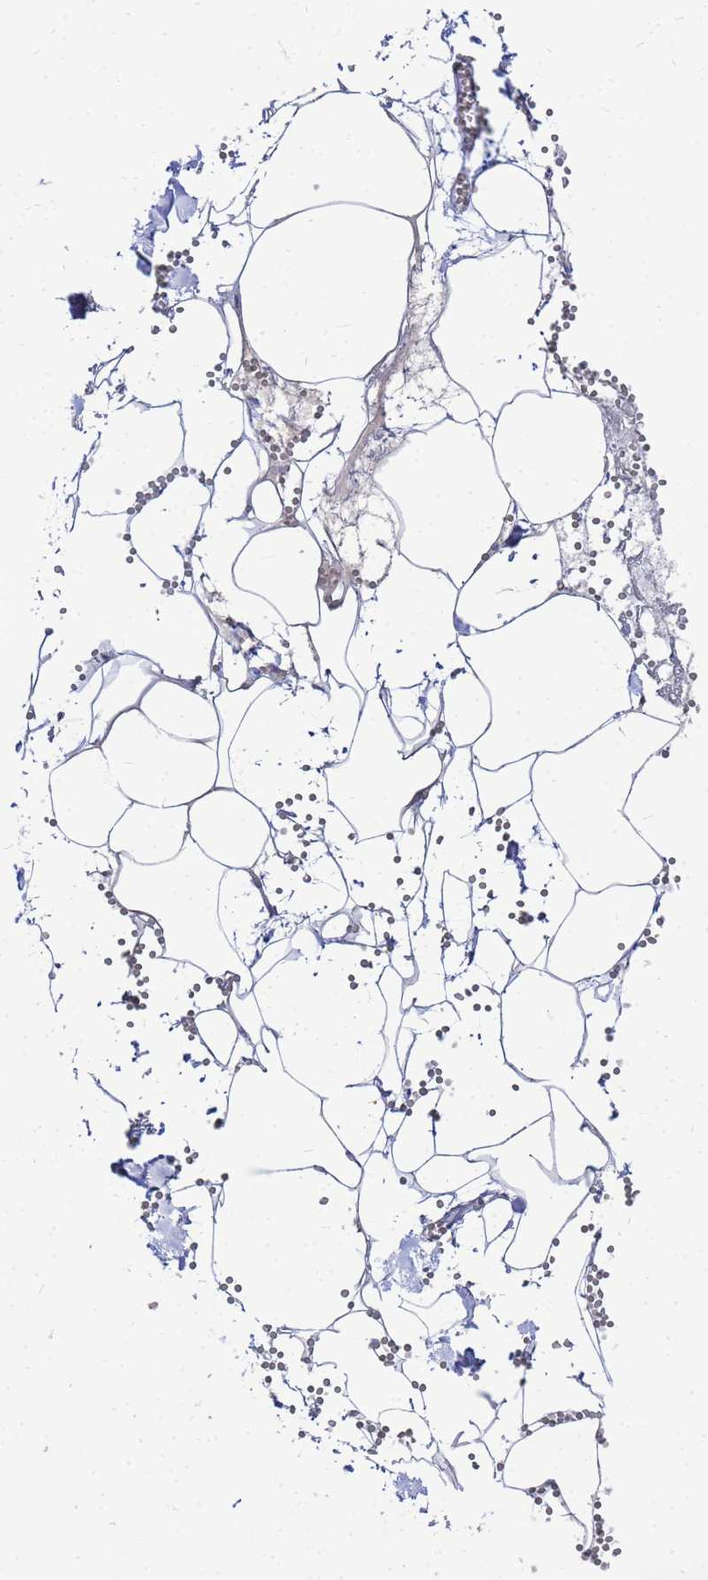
{"staining": {"intensity": "negative", "quantity": "none", "location": "none"}, "tissue": "adipose tissue", "cell_type": "Adipocytes", "image_type": "normal", "snomed": [{"axis": "morphology", "description": "Normal tissue, NOS"}, {"axis": "topography", "description": "Gallbladder"}, {"axis": "topography", "description": "Peripheral nerve tissue"}], "caption": "Immunohistochemical staining of benign human adipose tissue exhibits no significant staining in adipocytes. Nuclei are stained in blue.", "gene": "FAHD2A", "patient": {"sex": "male", "age": 38}}